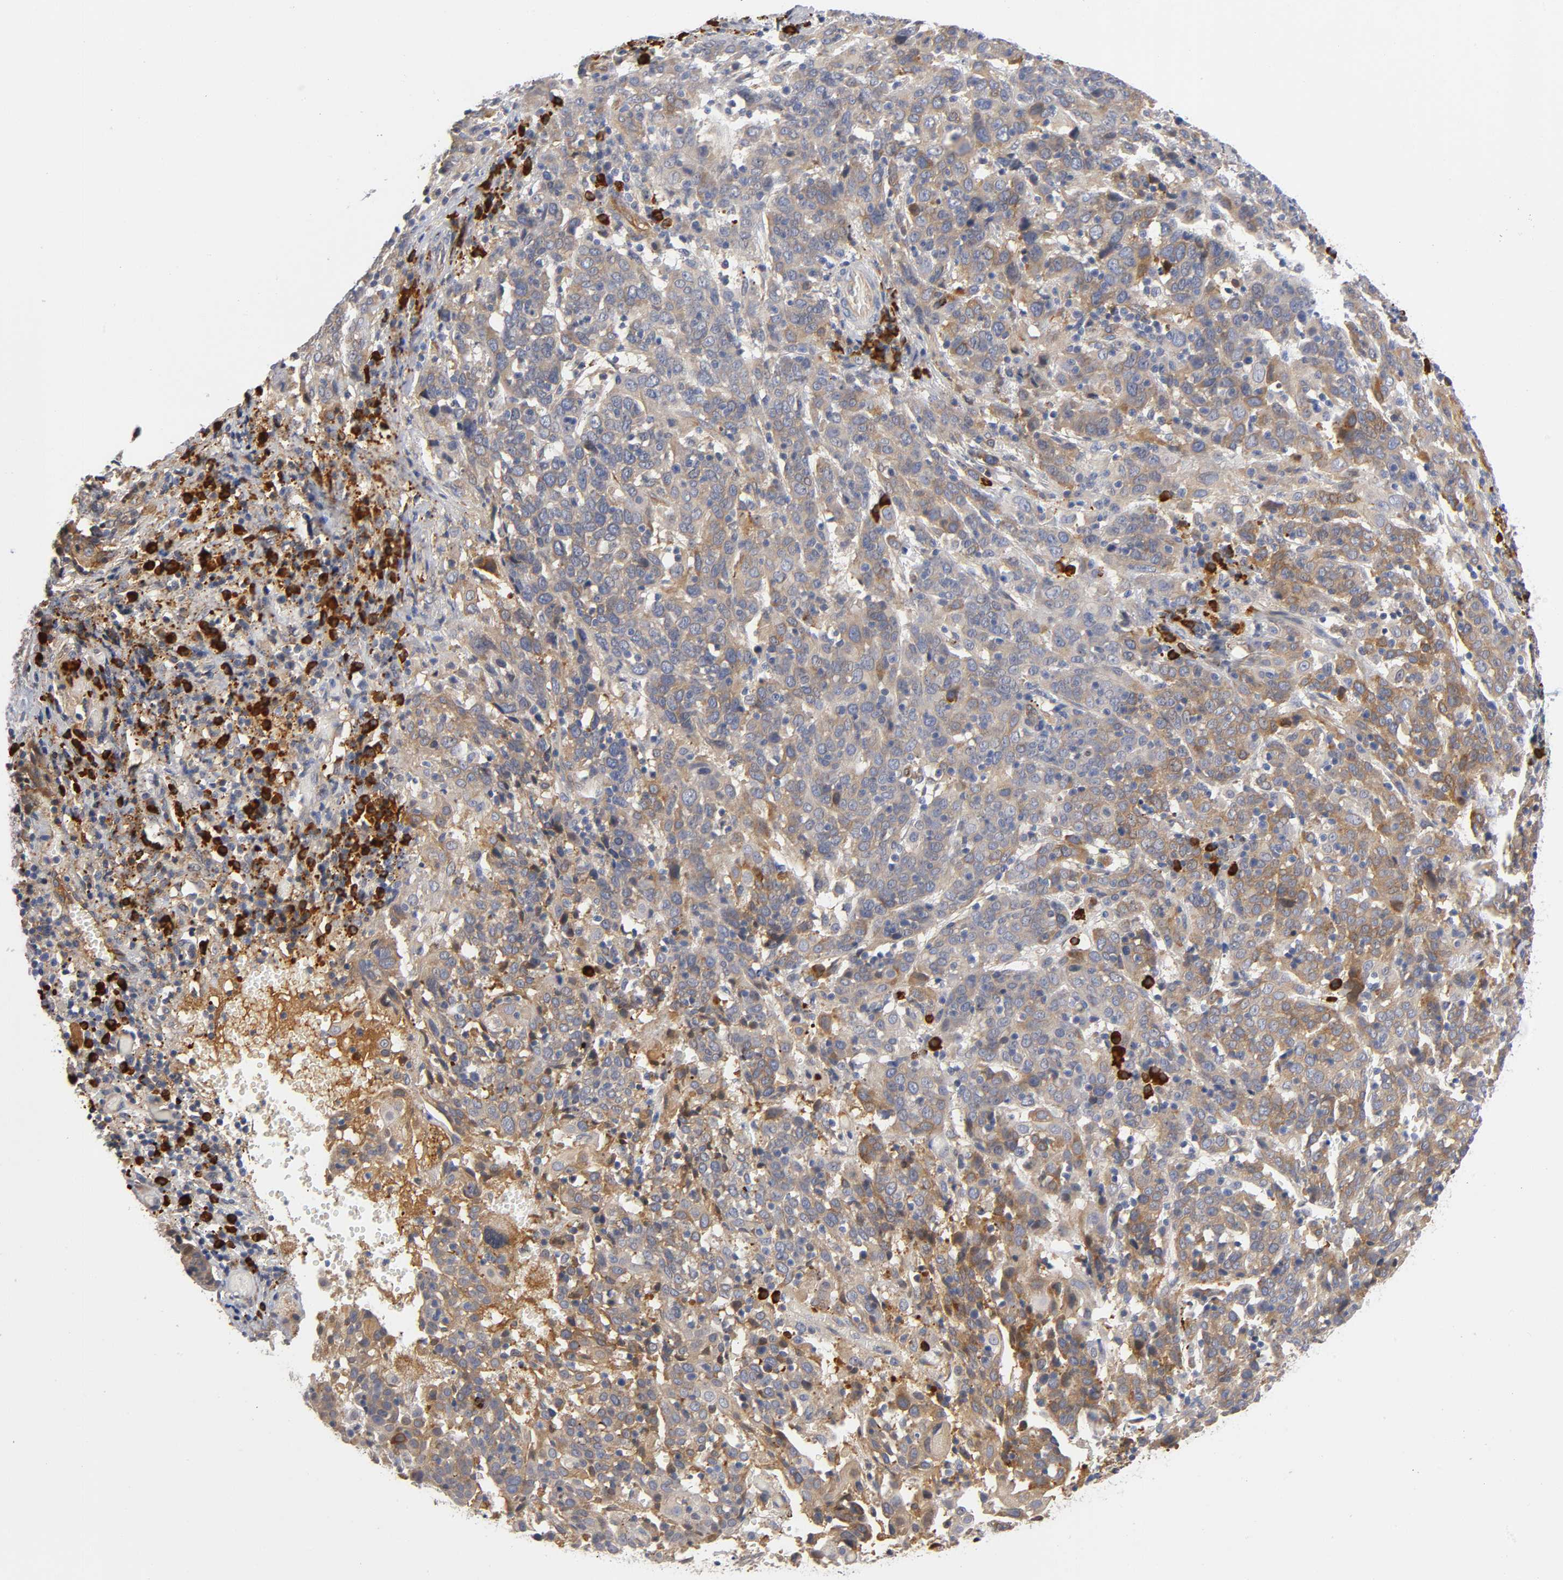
{"staining": {"intensity": "moderate", "quantity": "25%-75%", "location": "cytoplasmic/membranous"}, "tissue": "cervical cancer", "cell_type": "Tumor cells", "image_type": "cancer", "snomed": [{"axis": "morphology", "description": "Normal tissue, NOS"}, {"axis": "morphology", "description": "Squamous cell carcinoma, NOS"}, {"axis": "topography", "description": "Cervix"}], "caption": "This is a micrograph of immunohistochemistry staining of cervical squamous cell carcinoma, which shows moderate positivity in the cytoplasmic/membranous of tumor cells.", "gene": "NOVA1", "patient": {"sex": "female", "age": 67}}